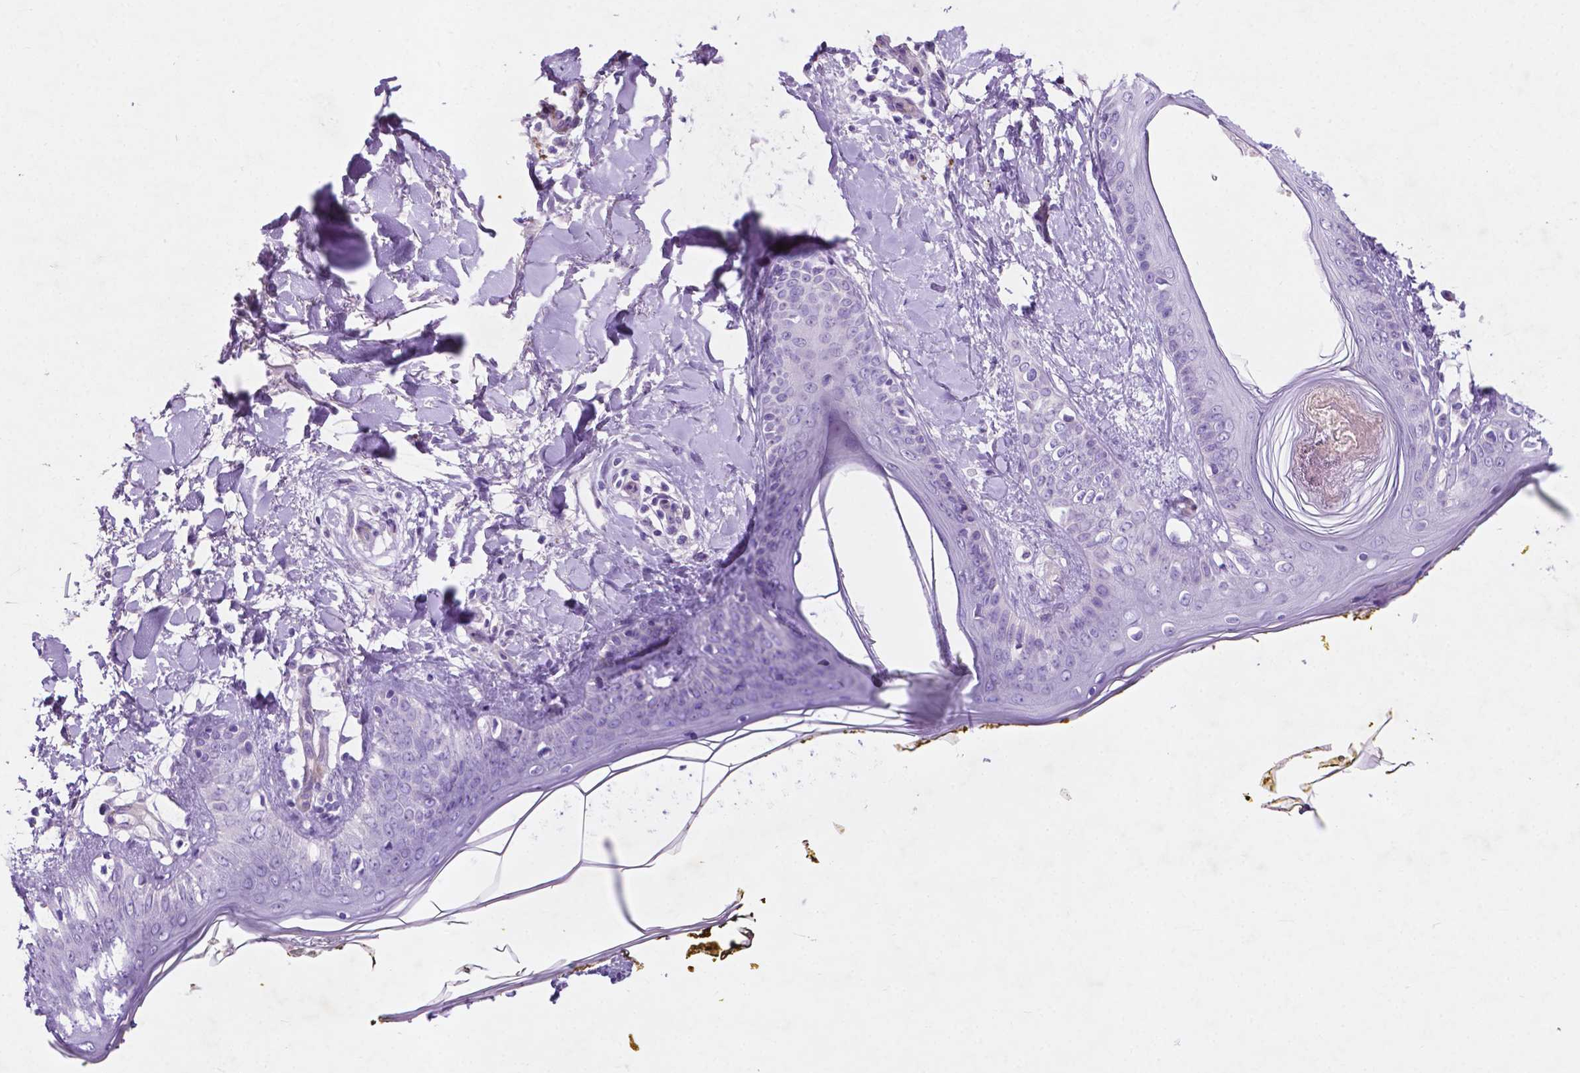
{"staining": {"intensity": "negative", "quantity": "none", "location": "none"}, "tissue": "skin", "cell_type": "Fibroblasts", "image_type": "normal", "snomed": [{"axis": "morphology", "description": "Normal tissue, NOS"}, {"axis": "topography", "description": "Skin"}], "caption": "Human skin stained for a protein using immunohistochemistry (IHC) displays no staining in fibroblasts.", "gene": "ASPG", "patient": {"sex": "female", "age": 34}}